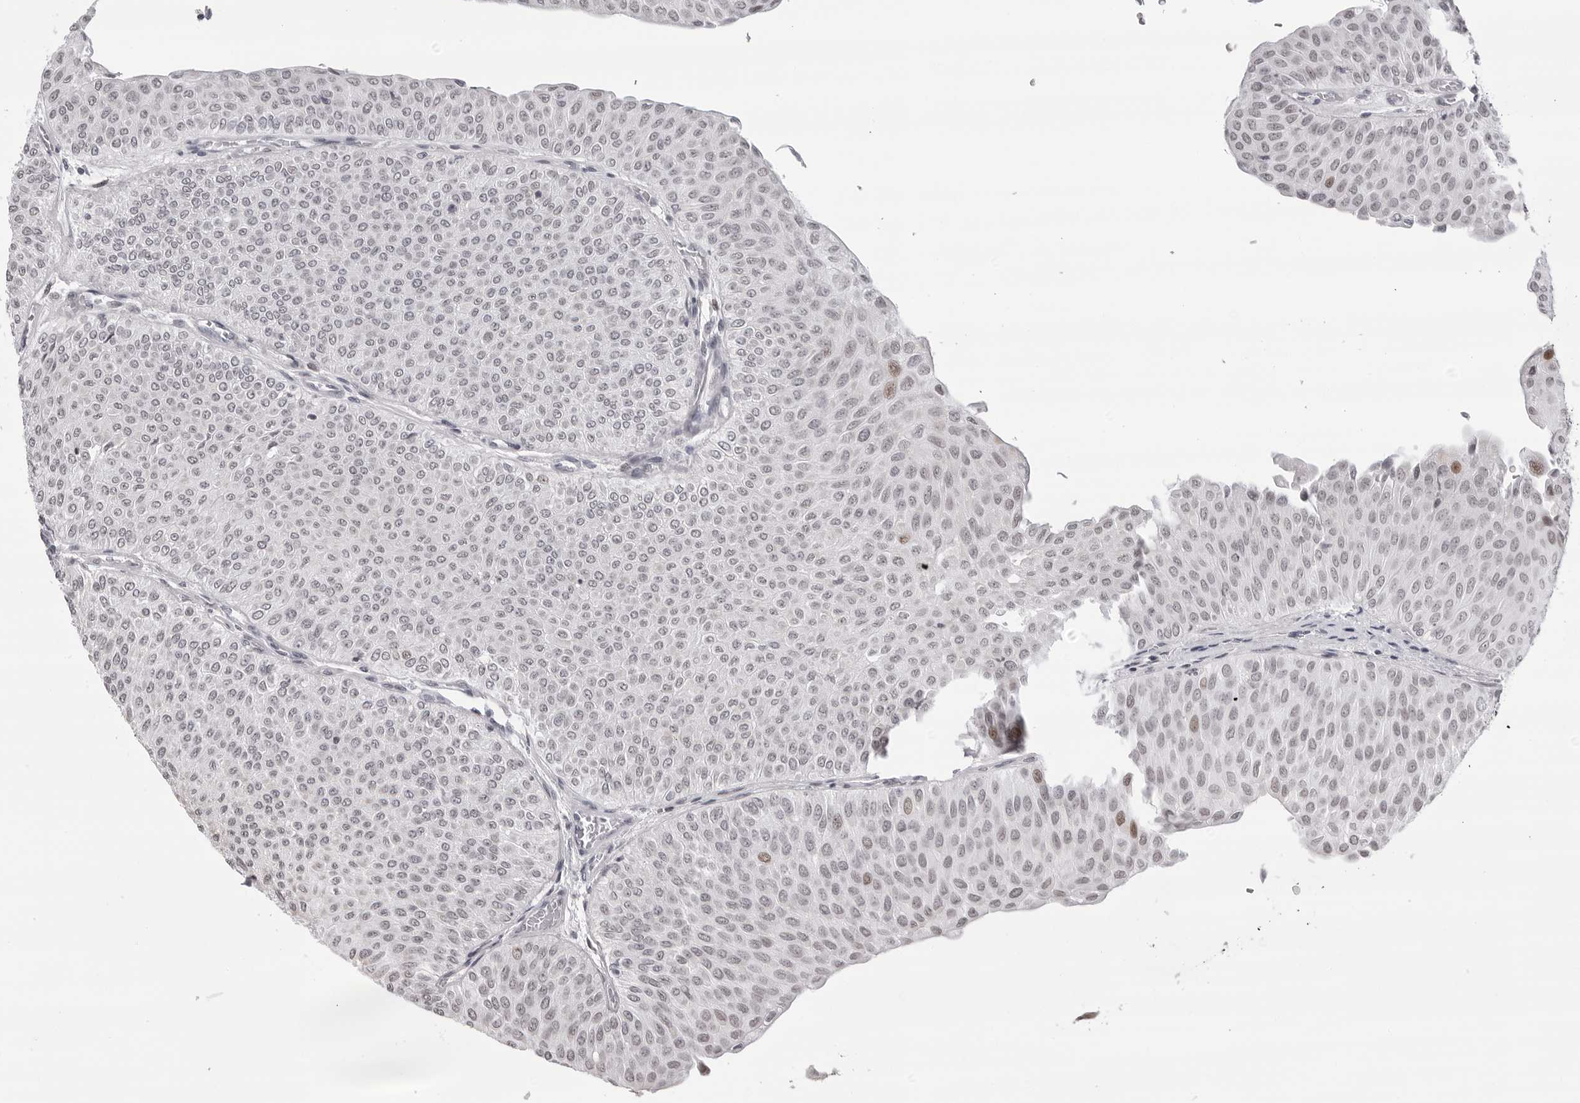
{"staining": {"intensity": "weak", "quantity": "<25%", "location": "nuclear"}, "tissue": "urothelial cancer", "cell_type": "Tumor cells", "image_type": "cancer", "snomed": [{"axis": "morphology", "description": "Urothelial carcinoma, Low grade"}, {"axis": "topography", "description": "Urinary bladder"}], "caption": "A high-resolution histopathology image shows IHC staining of urothelial cancer, which reveals no significant expression in tumor cells.", "gene": "PHF3", "patient": {"sex": "male", "age": 78}}